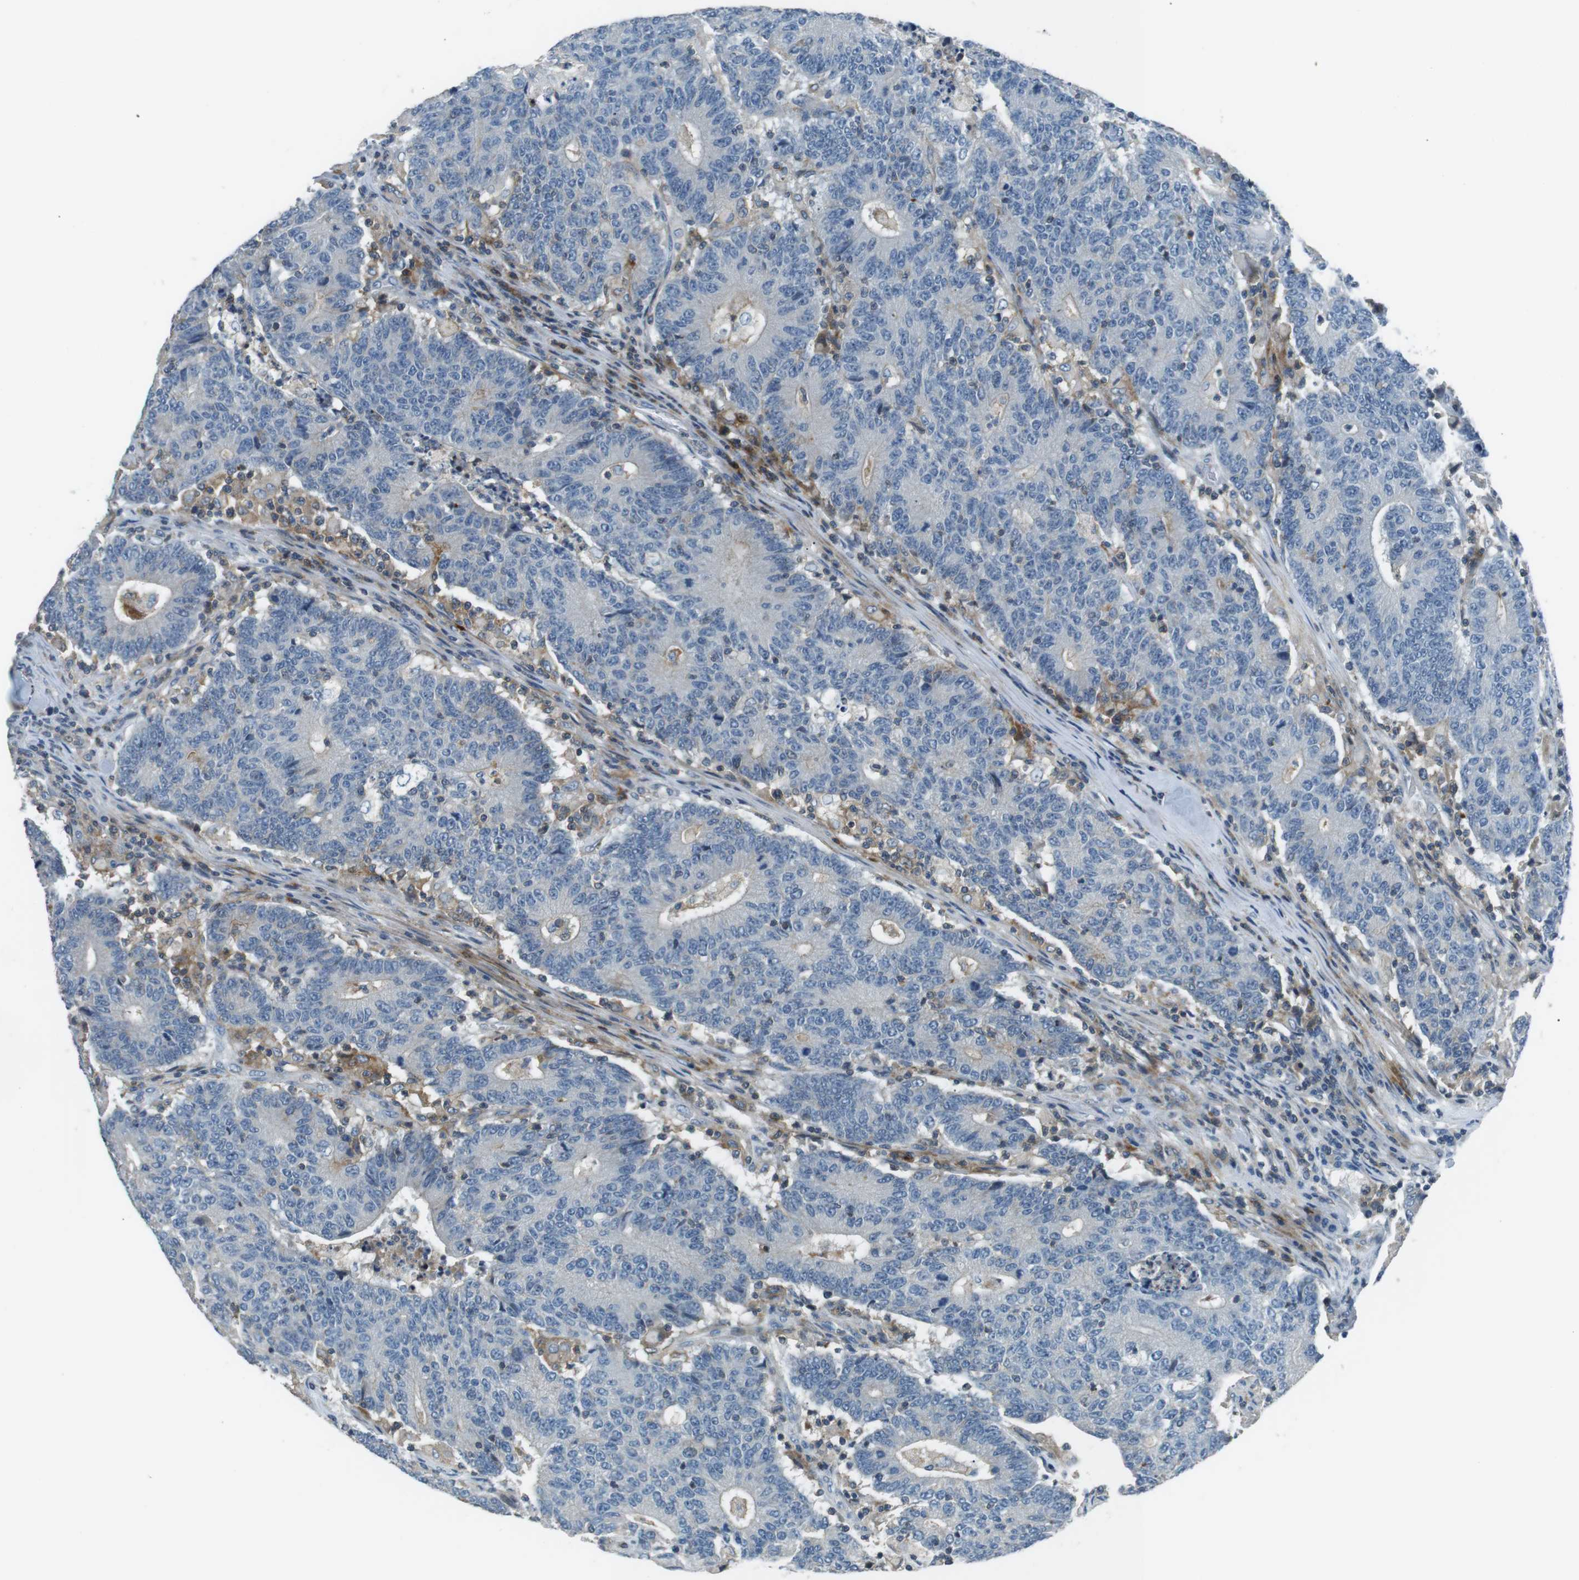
{"staining": {"intensity": "negative", "quantity": "none", "location": "none"}, "tissue": "colorectal cancer", "cell_type": "Tumor cells", "image_type": "cancer", "snomed": [{"axis": "morphology", "description": "Normal tissue, NOS"}, {"axis": "morphology", "description": "Adenocarcinoma, NOS"}, {"axis": "topography", "description": "Colon"}], "caption": "Photomicrograph shows no significant protein staining in tumor cells of colorectal cancer (adenocarcinoma).", "gene": "ARVCF", "patient": {"sex": "female", "age": 75}}